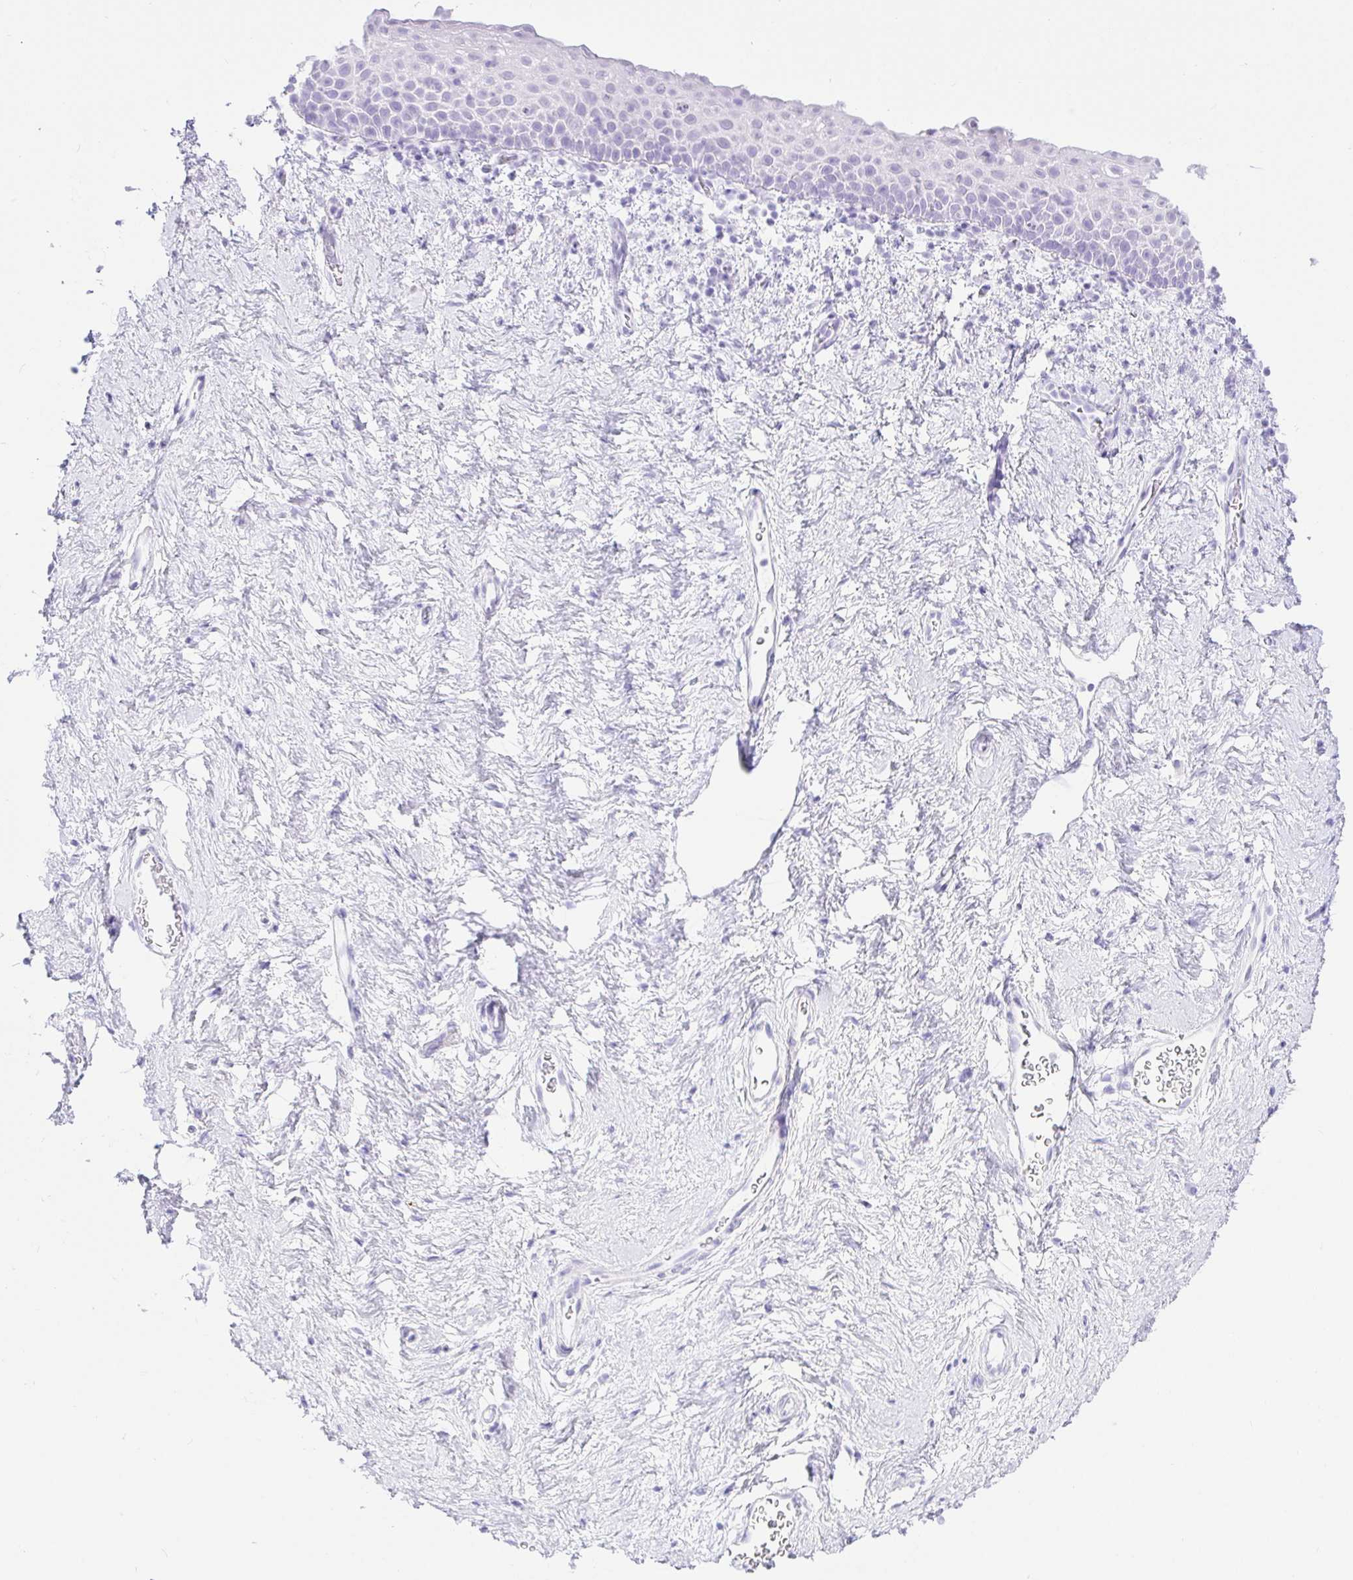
{"staining": {"intensity": "negative", "quantity": "none", "location": "none"}, "tissue": "vagina", "cell_type": "Squamous epithelial cells", "image_type": "normal", "snomed": [{"axis": "morphology", "description": "Normal tissue, NOS"}, {"axis": "topography", "description": "Vagina"}], "caption": "High magnification brightfield microscopy of normal vagina stained with DAB (3,3'-diaminobenzidine) (brown) and counterstained with hematoxylin (blue): squamous epithelial cells show no significant positivity.", "gene": "PAX8", "patient": {"sex": "female", "age": 61}}